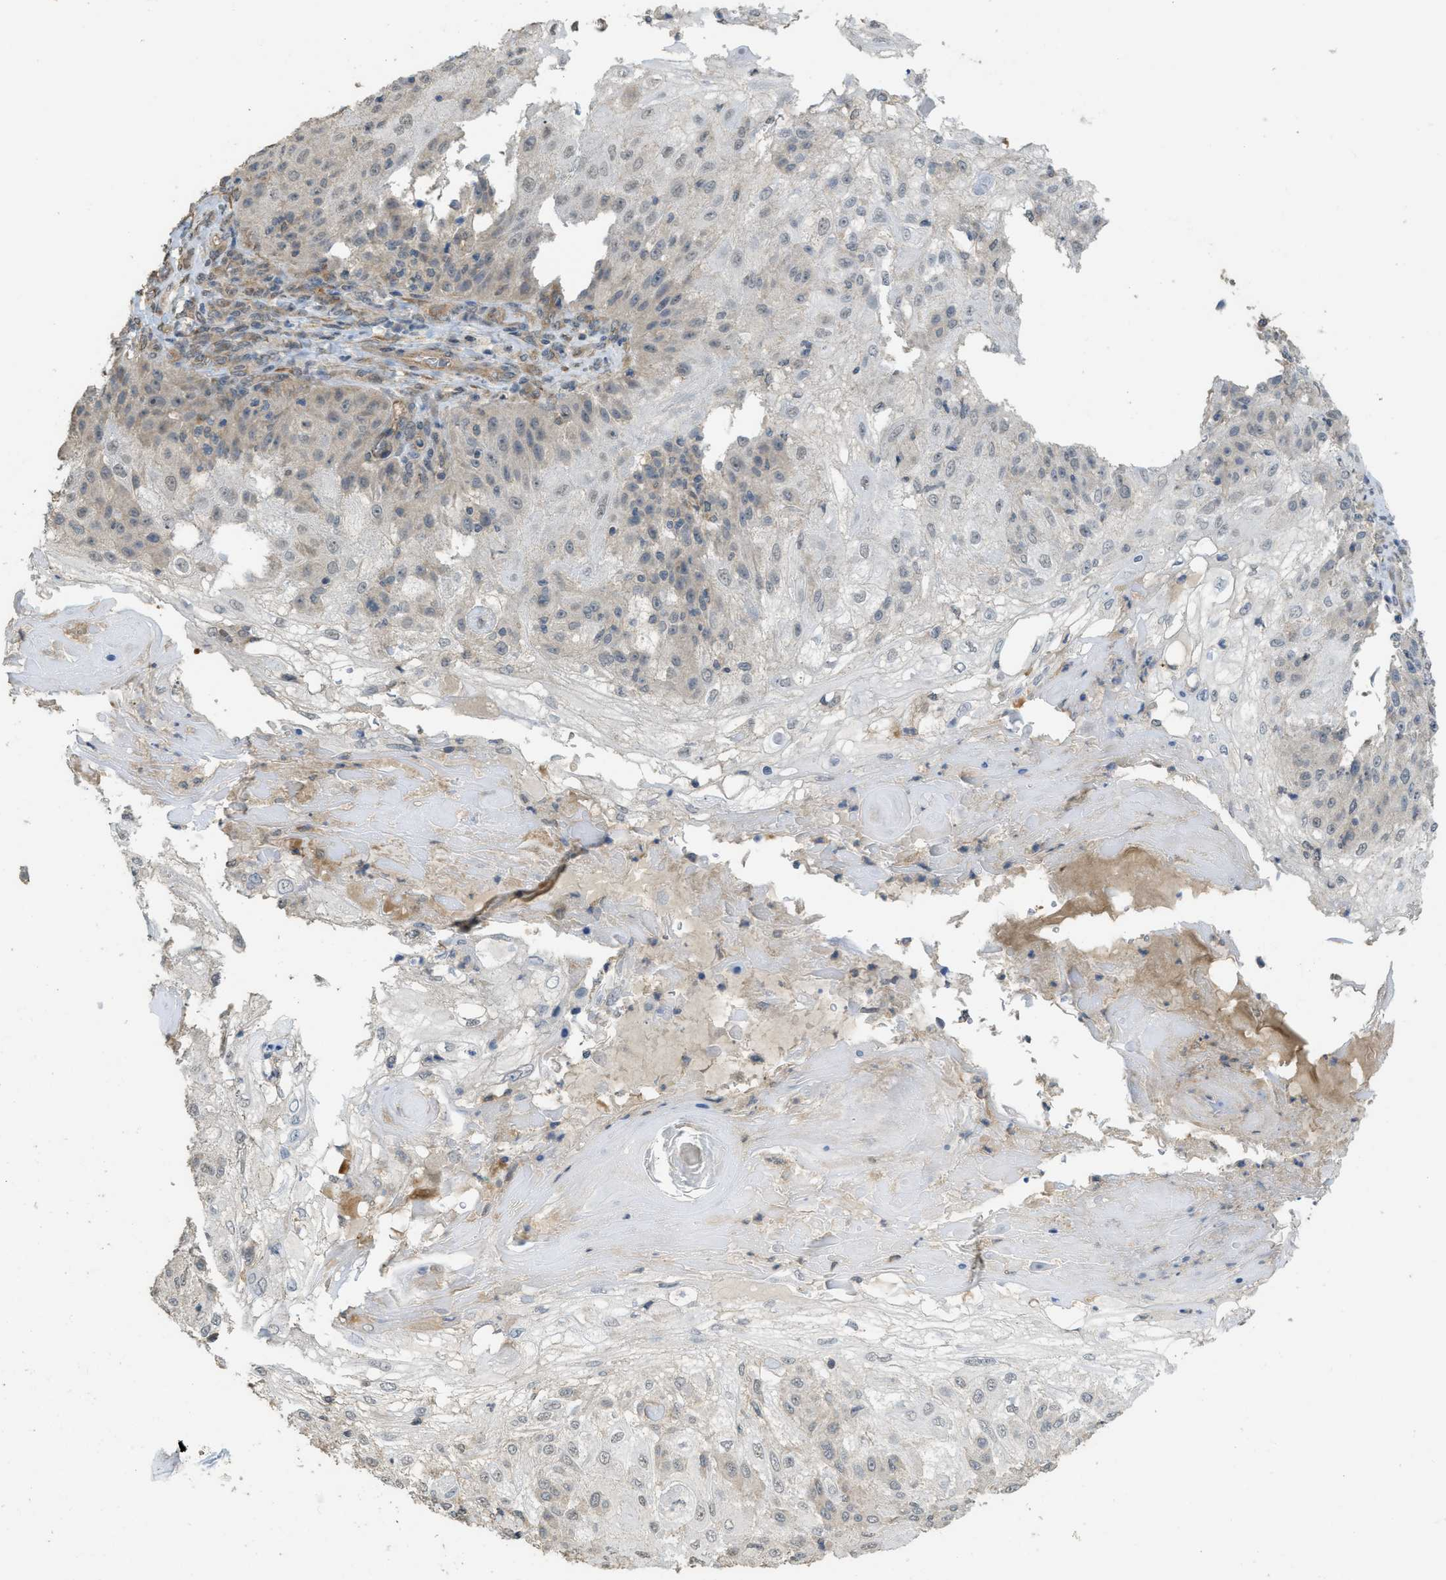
{"staining": {"intensity": "weak", "quantity": "<25%", "location": "cytoplasmic/membranous,nuclear"}, "tissue": "skin cancer", "cell_type": "Tumor cells", "image_type": "cancer", "snomed": [{"axis": "morphology", "description": "Normal tissue, NOS"}, {"axis": "morphology", "description": "Squamous cell carcinoma, NOS"}, {"axis": "topography", "description": "Skin"}], "caption": "Micrograph shows no protein expression in tumor cells of squamous cell carcinoma (skin) tissue.", "gene": "IGF2BP2", "patient": {"sex": "female", "age": 83}}